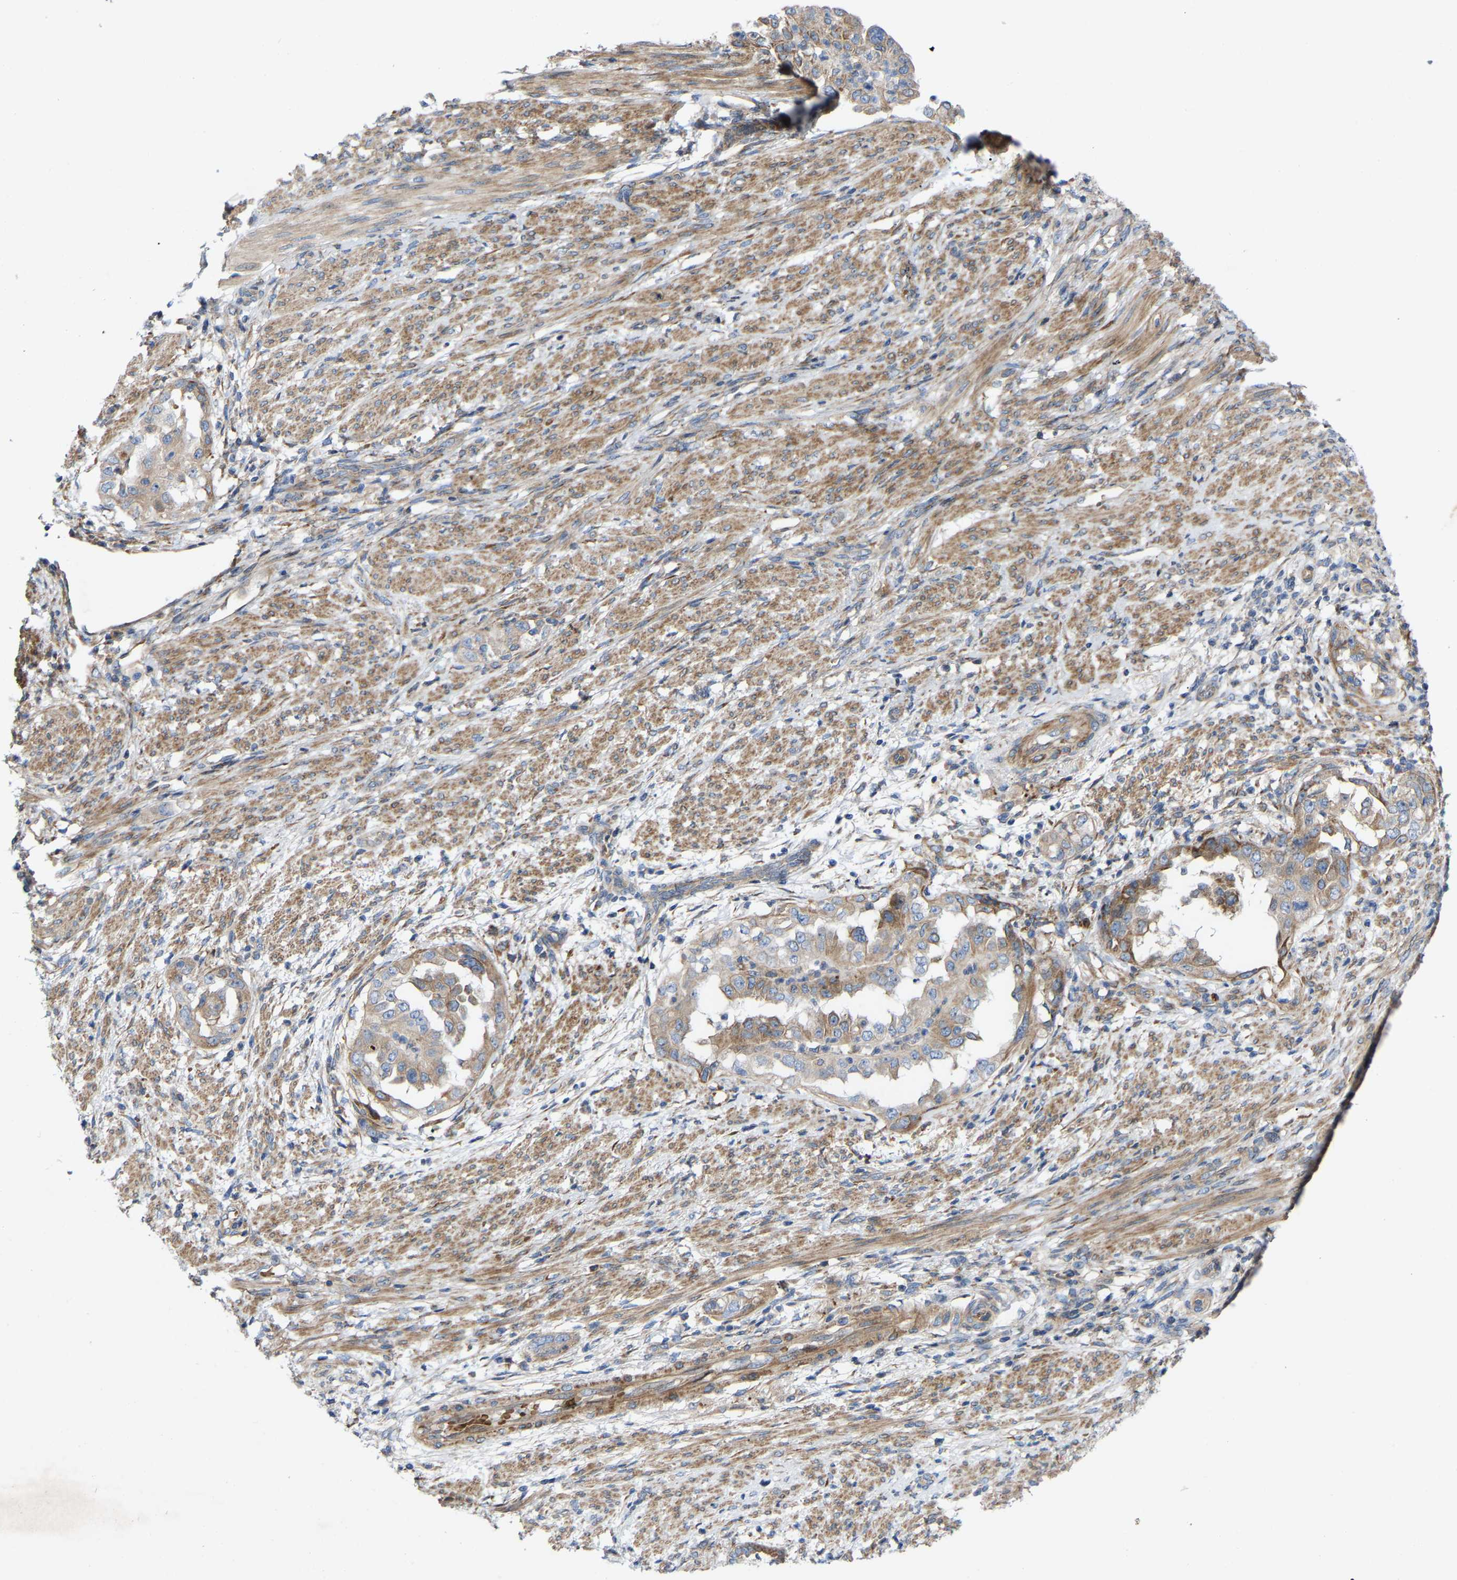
{"staining": {"intensity": "weak", "quantity": ">75%", "location": "cytoplasmic/membranous"}, "tissue": "endometrial cancer", "cell_type": "Tumor cells", "image_type": "cancer", "snomed": [{"axis": "morphology", "description": "Adenocarcinoma, NOS"}, {"axis": "topography", "description": "Endometrium"}], "caption": "Protein expression analysis of human endometrial cancer (adenocarcinoma) reveals weak cytoplasmic/membranous expression in about >75% of tumor cells.", "gene": "TOR1B", "patient": {"sex": "female", "age": 85}}